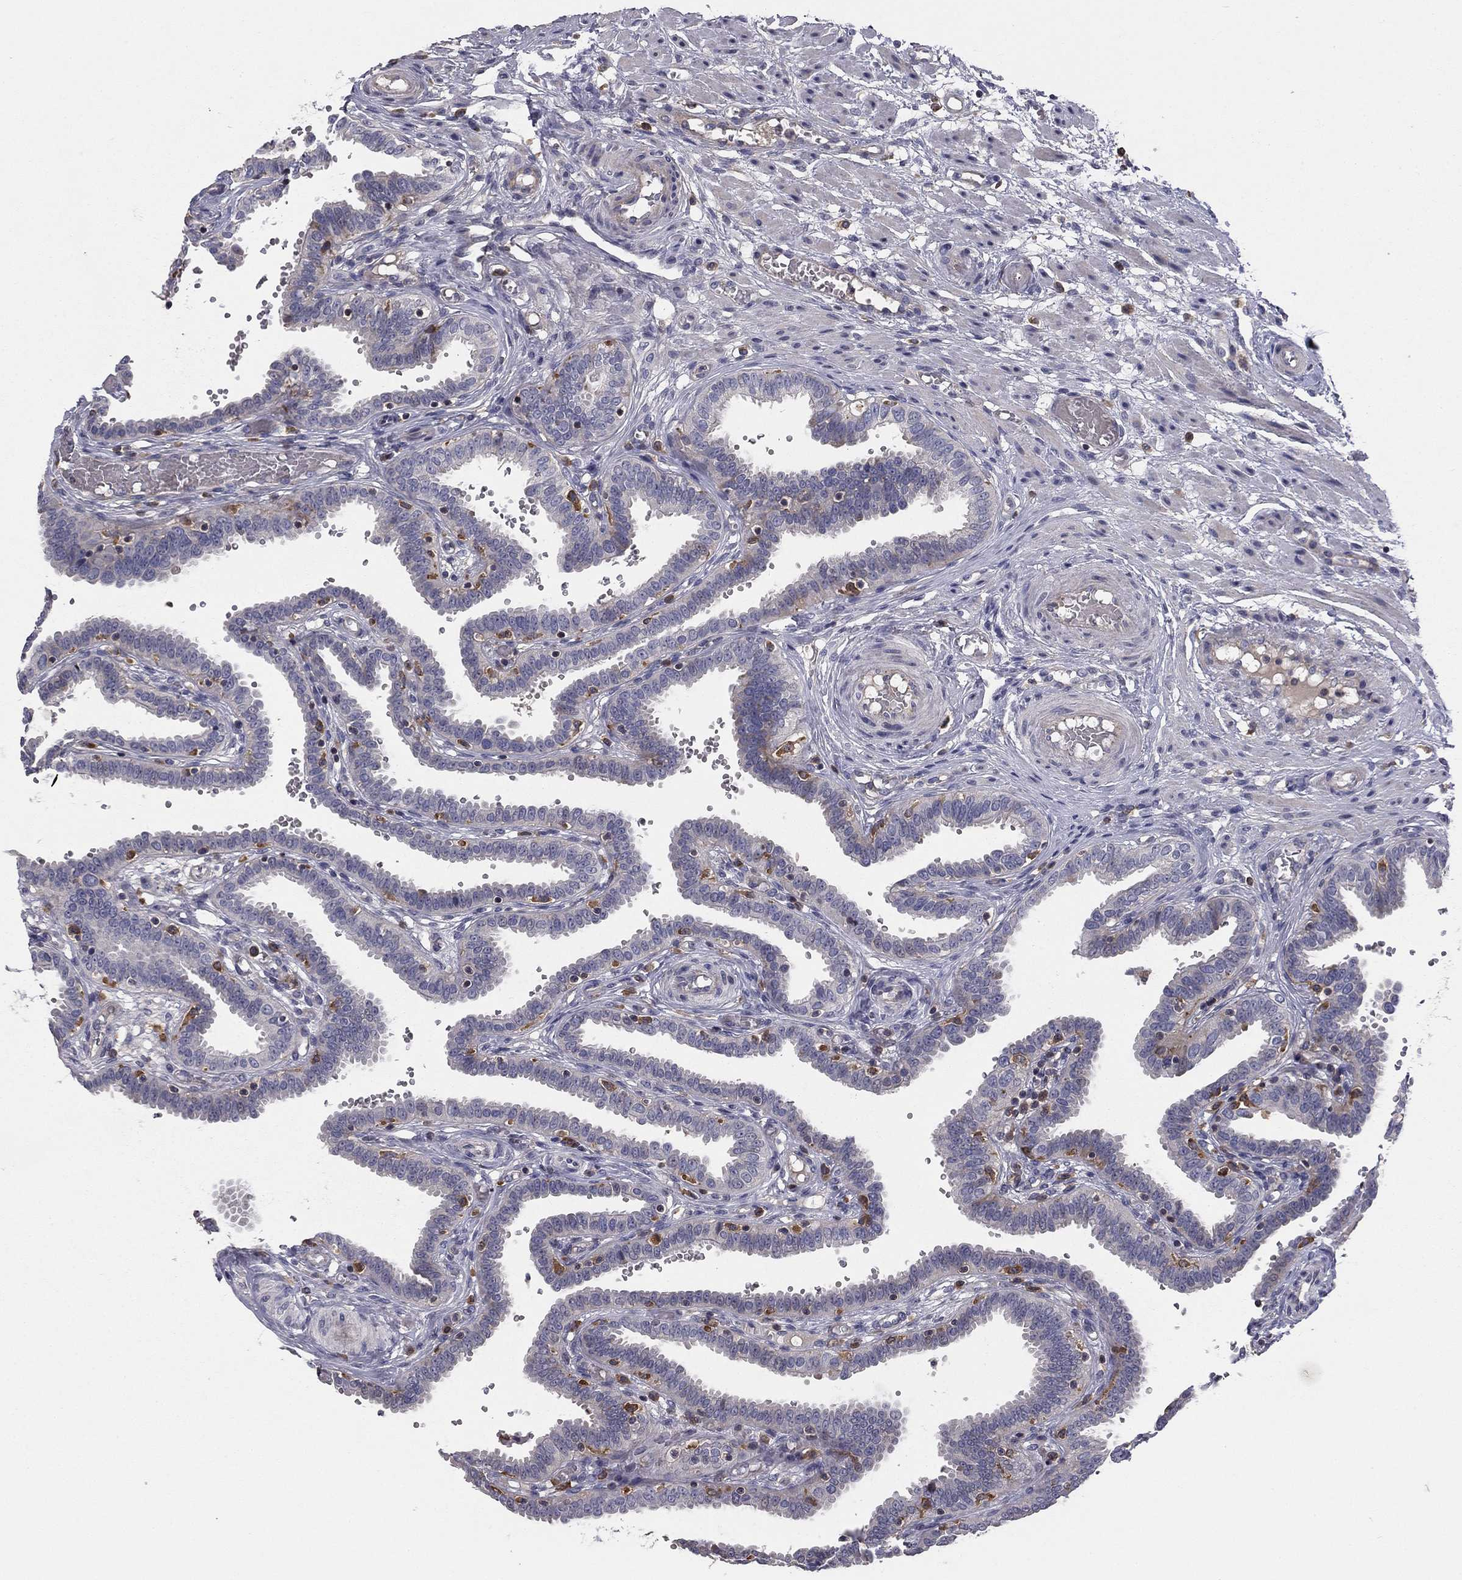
{"staining": {"intensity": "negative", "quantity": "none", "location": "none"}, "tissue": "fallopian tube", "cell_type": "Glandular cells", "image_type": "normal", "snomed": [{"axis": "morphology", "description": "Normal tissue, NOS"}, {"axis": "topography", "description": "Fallopian tube"}], "caption": "This is an immunohistochemistry image of benign human fallopian tube. There is no staining in glandular cells.", "gene": "PLCB2", "patient": {"sex": "female", "age": 37}}